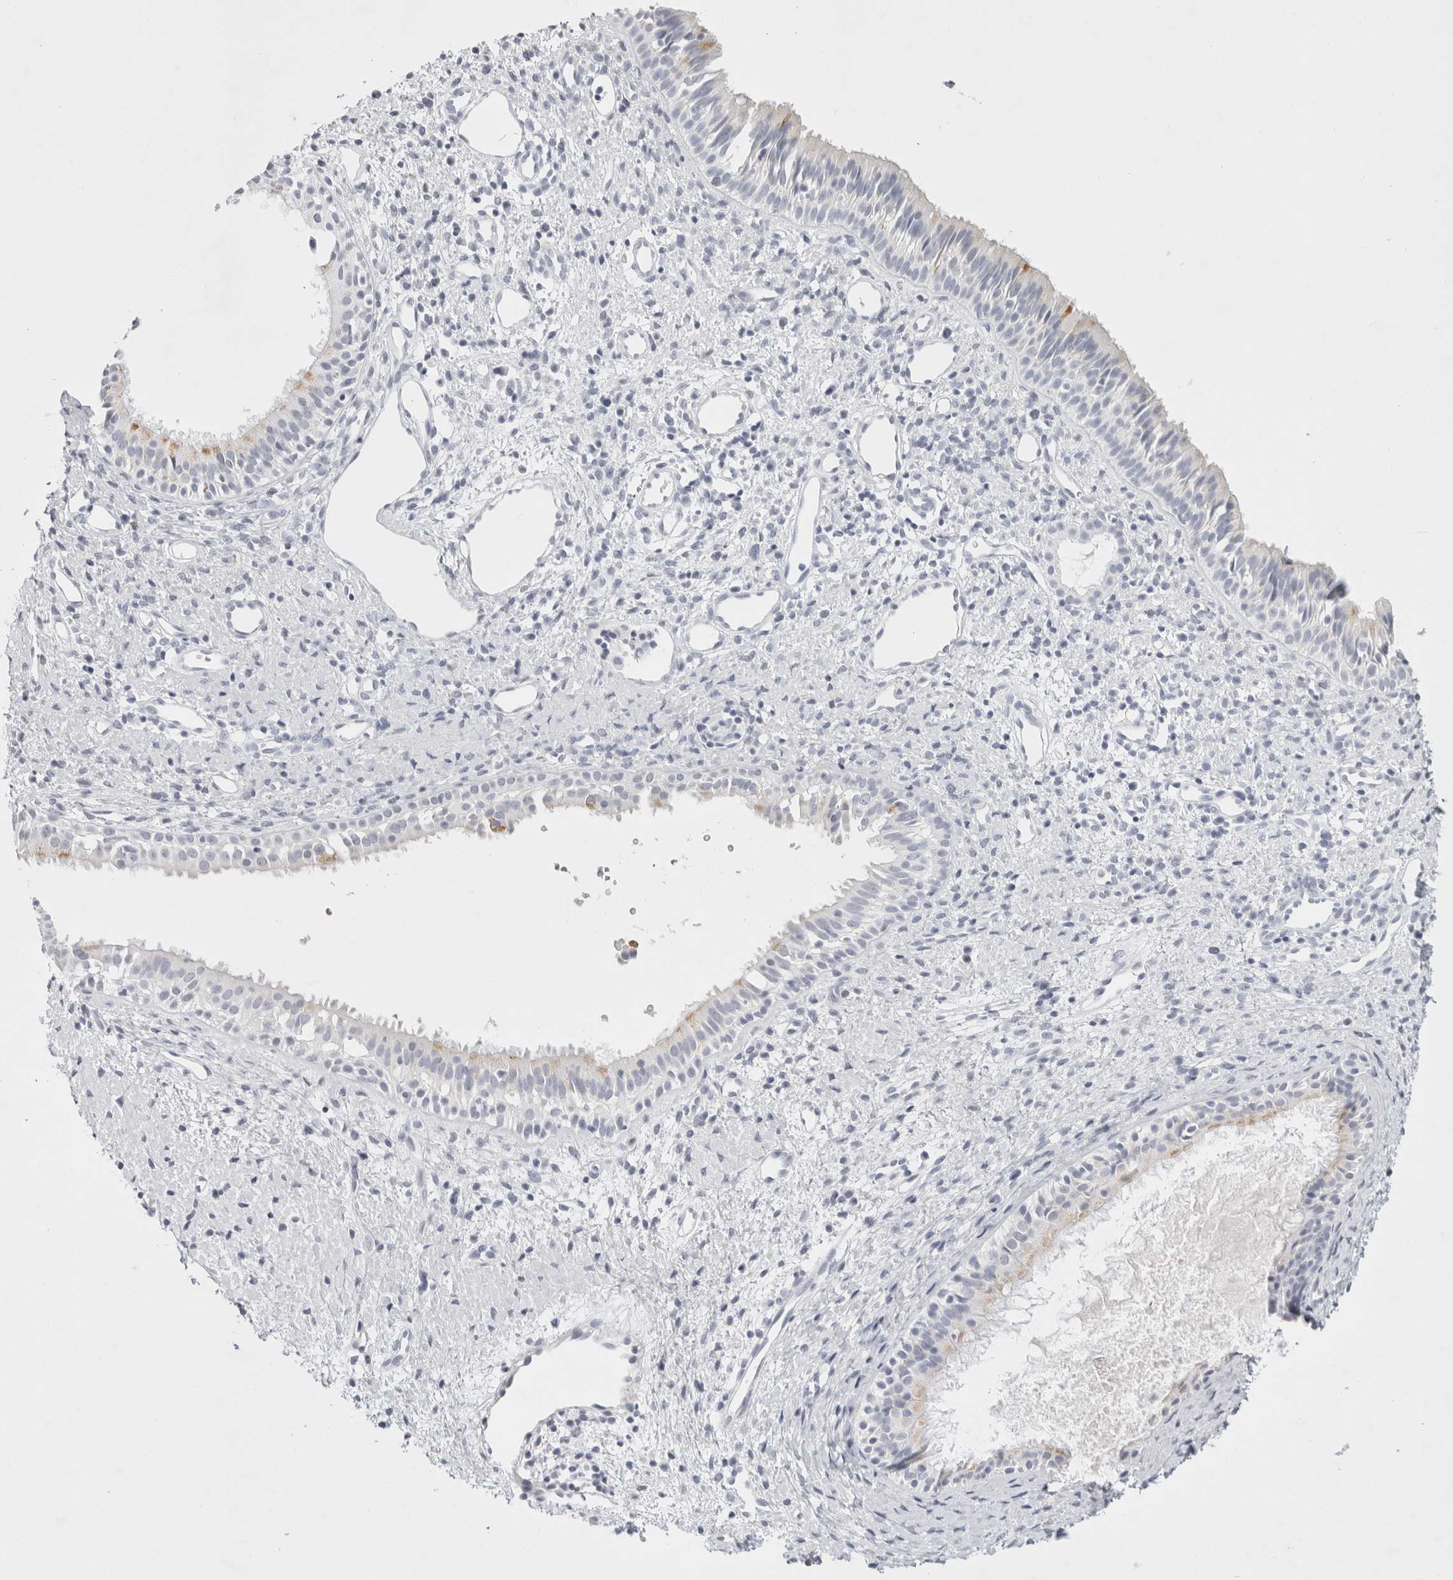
{"staining": {"intensity": "weak", "quantity": "<25%", "location": "cytoplasmic/membranous"}, "tissue": "nasopharynx", "cell_type": "Respiratory epithelial cells", "image_type": "normal", "snomed": [{"axis": "morphology", "description": "Normal tissue, NOS"}, {"axis": "topography", "description": "Nasopharynx"}], "caption": "Nasopharynx was stained to show a protein in brown. There is no significant positivity in respiratory epithelial cells. (Brightfield microscopy of DAB immunohistochemistry (IHC) at high magnification).", "gene": "GARIN1A", "patient": {"sex": "male", "age": 22}}